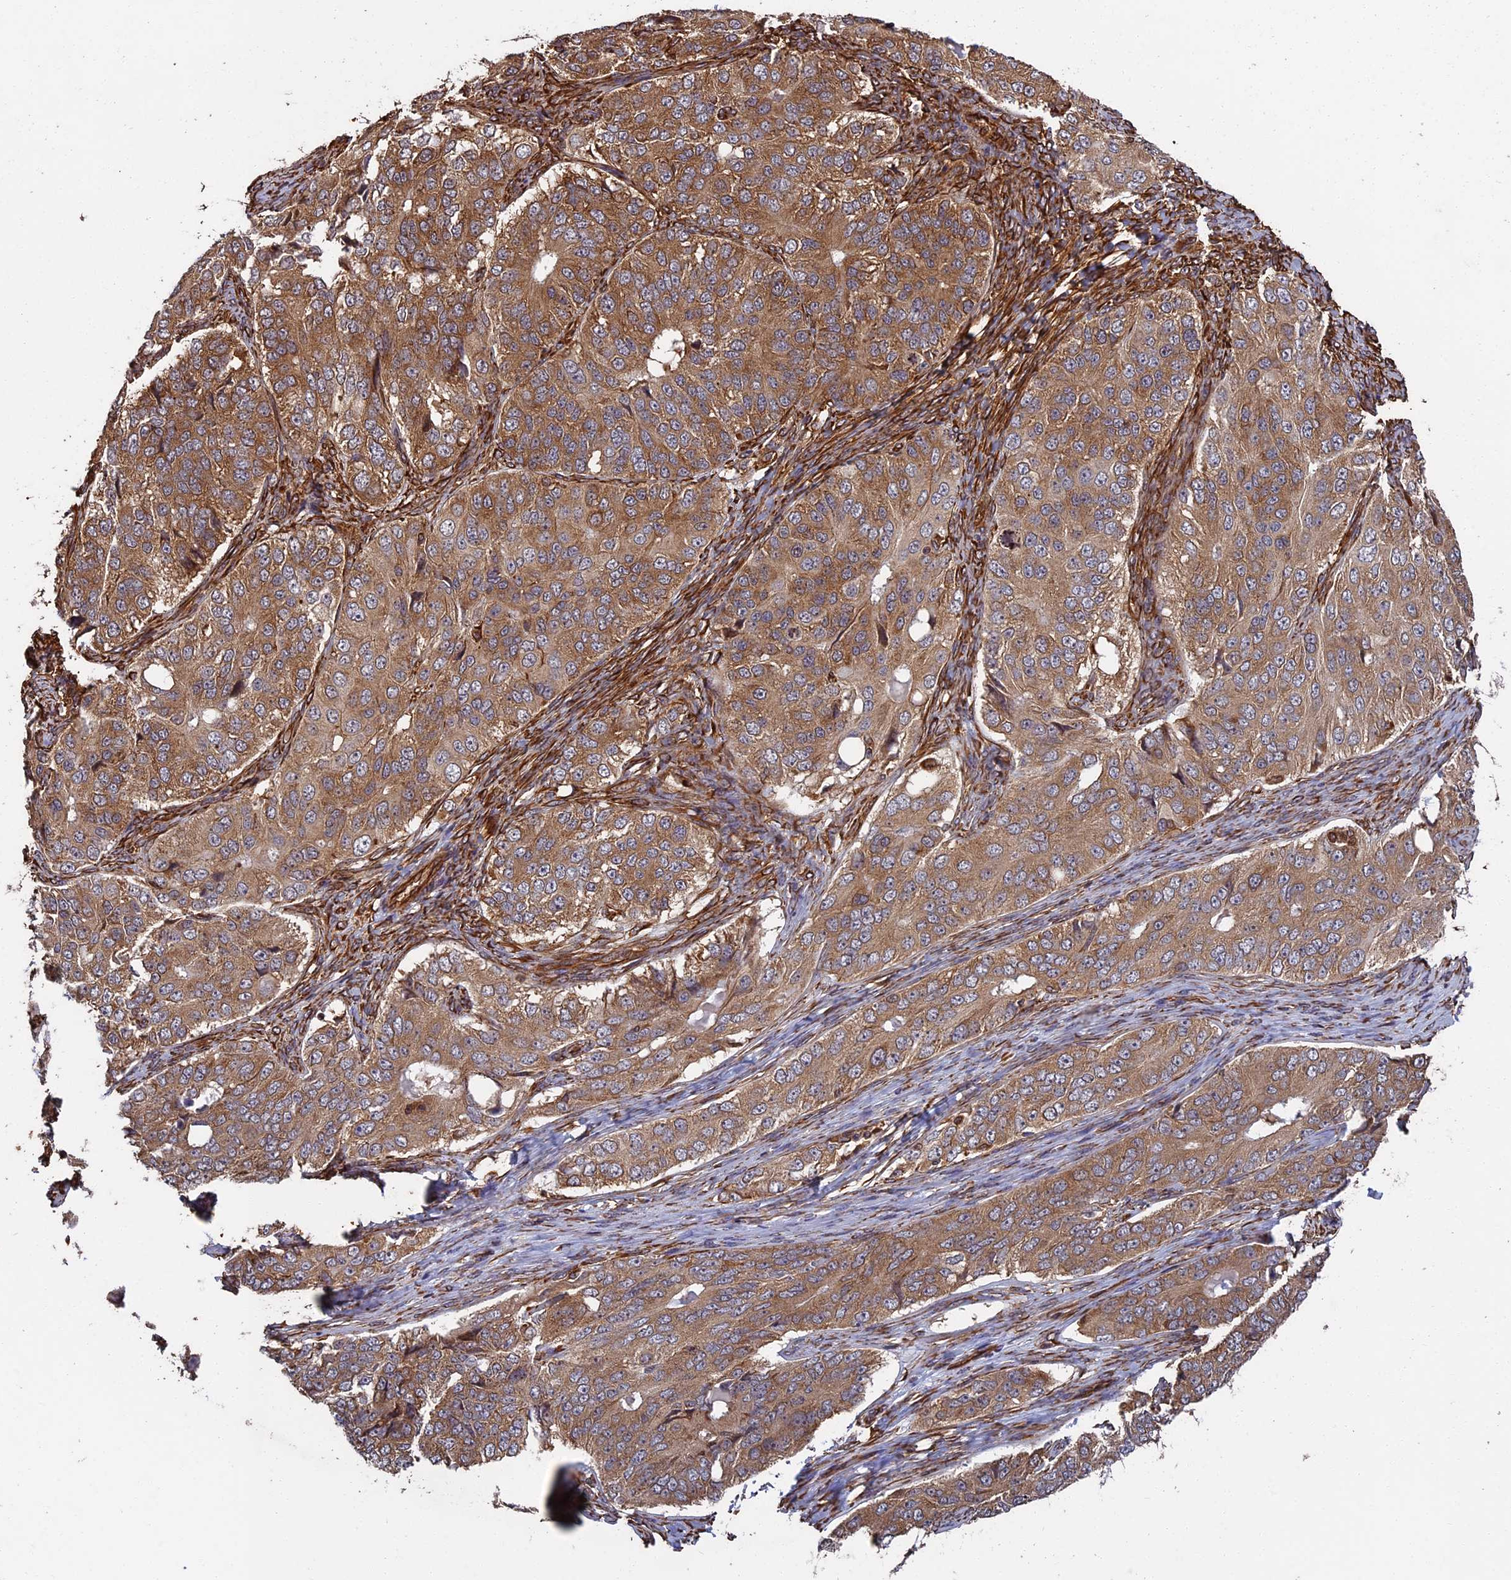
{"staining": {"intensity": "moderate", "quantity": ">75%", "location": "cytoplasmic/membranous"}, "tissue": "ovarian cancer", "cell_type": "Tumor cells", "image_type": "cancer", "snomed": [{"axis": "morphology", "description": "Carcinoma, endometroid"}, {"axis": "topography", "description": "Ovary"}], "caption": "An IHC micrograph of neoplastic tissue is shown. Protein staining in brown labels moderate cytoplasmic/membranous positivity in ovarian endometroid carcinoma within tumor cells.", "gene": "CCDC124", "patient": {"sex": "female", "age": 51}}